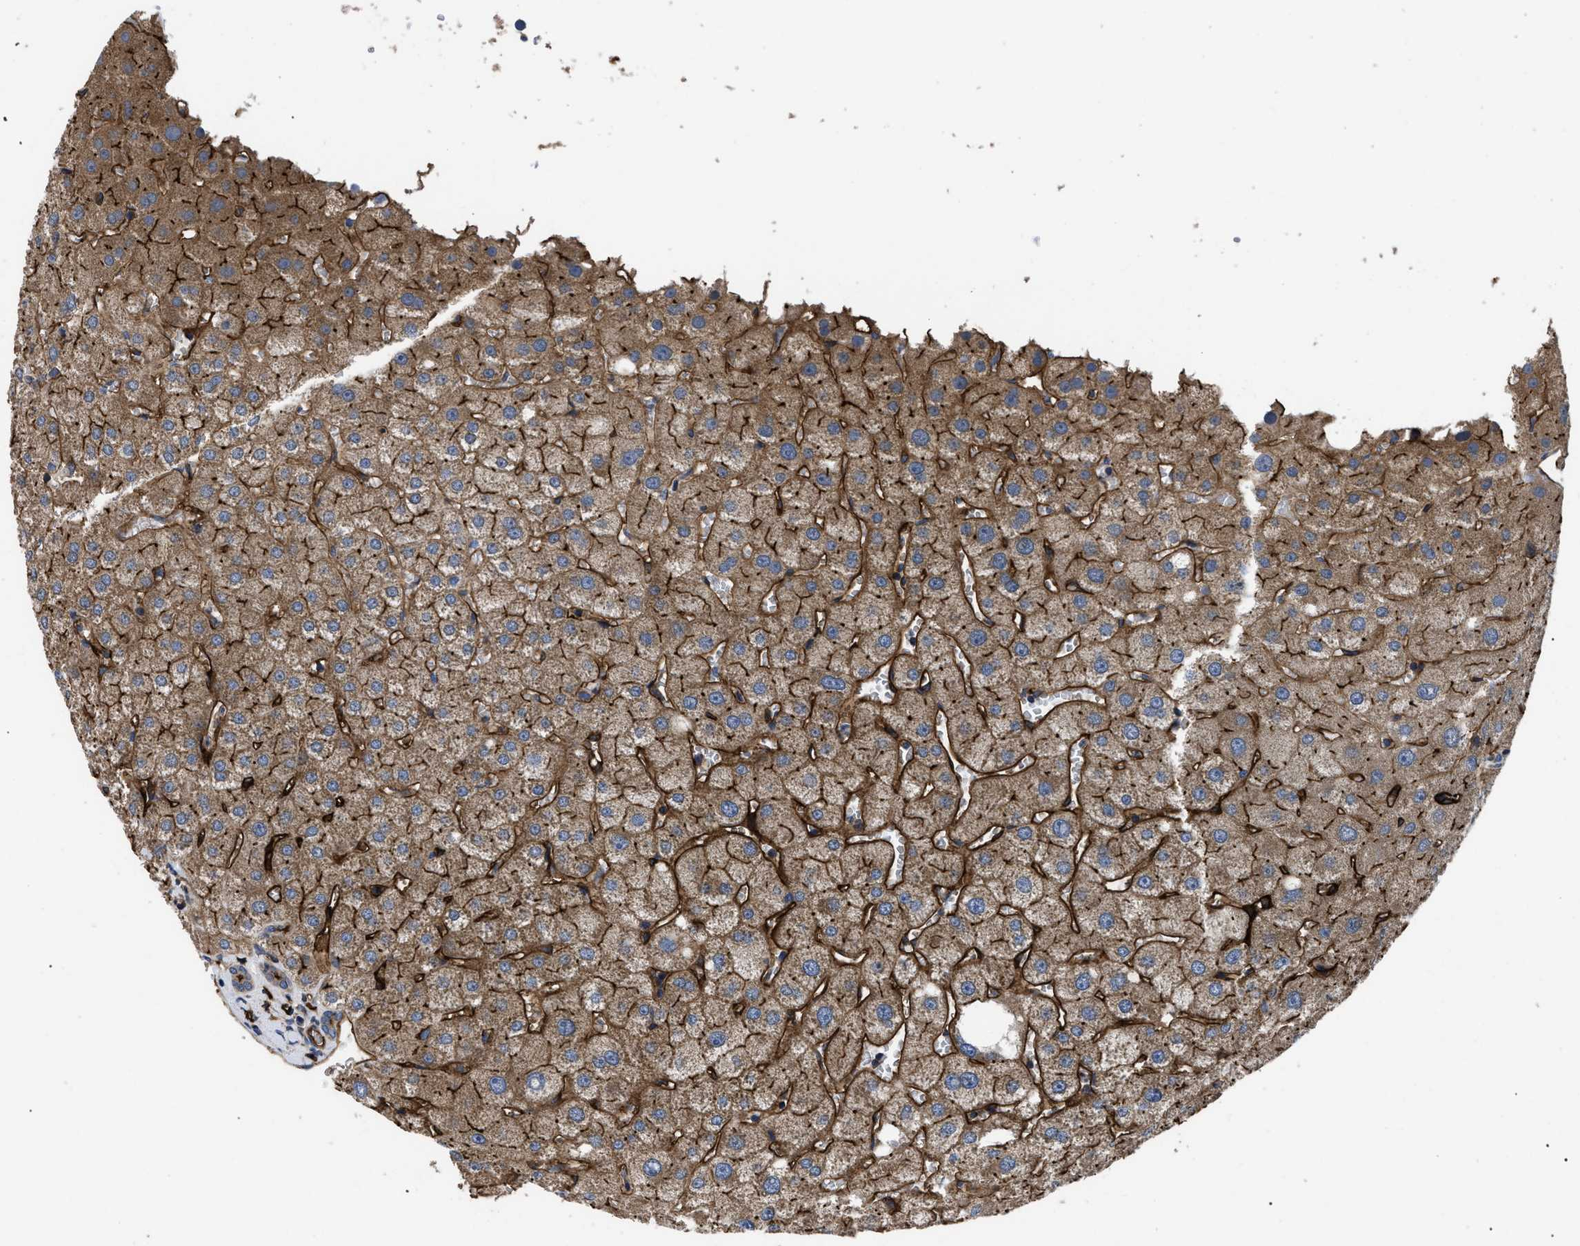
{"staining": {"intensity": "moderate", "quantity": ">75%", "location": "cytoplasmic/membranous"}, "tissue": "liver", "cell_type": "Cholangiocytes", "image_type": "normal", "snomed": [{"axis": "morphology", "description": "Normal tissue, NOS"}, {"axis": "topography", "description": "Liver"}], "caption": "IHC image of benign liver: human liver stained using IHC demonstrates medium levels of moderate protein expression localized specifically in the cytoplasmic/membranous of cholangiocytes, appearing as a cytoplasmic/membranous brown color.", "gene": "NT5E", "patient": {"sex": "male", "age": 73}}